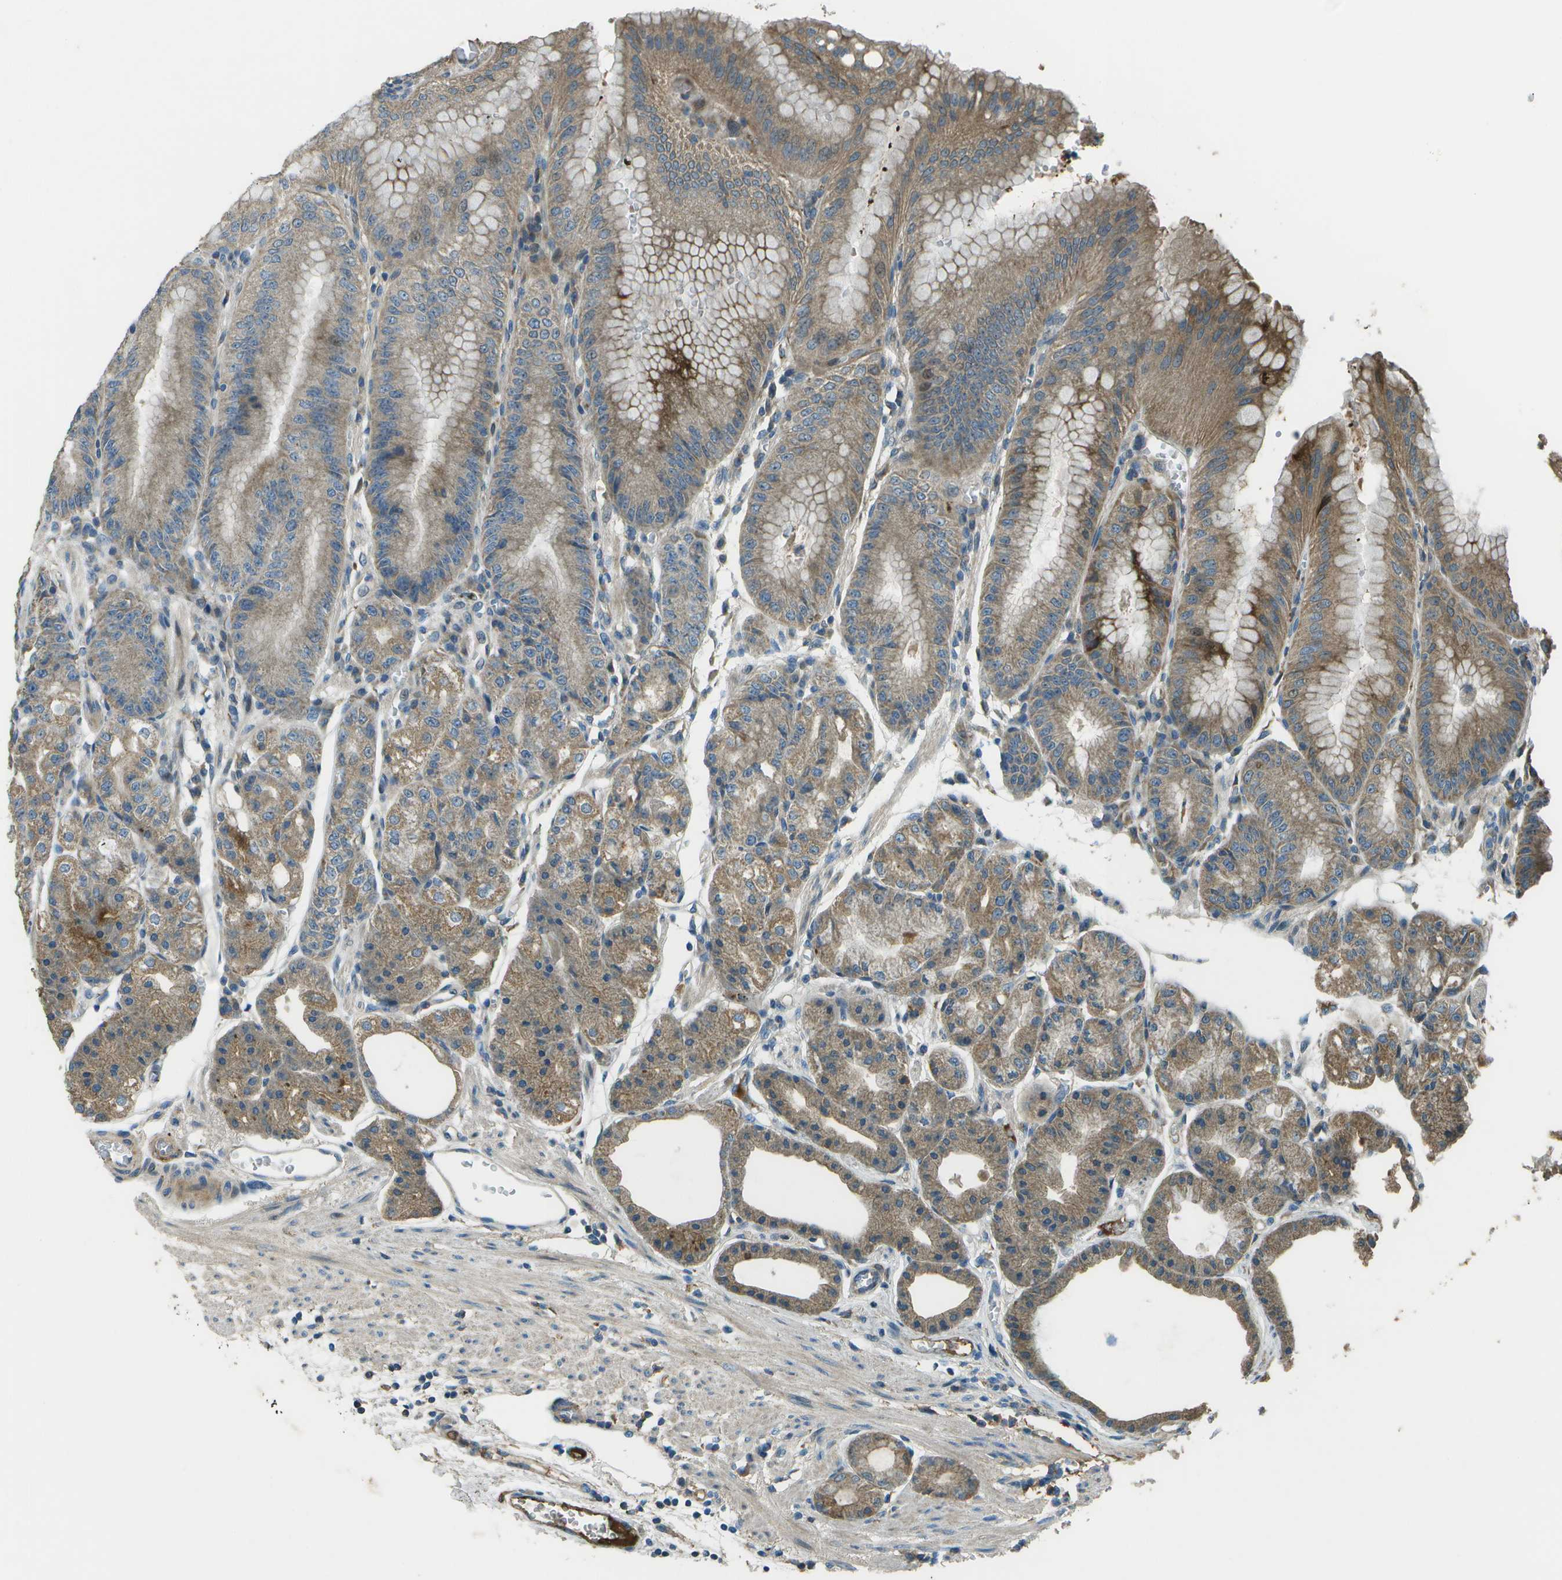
{"staining": {"intensity": "strong", "quantity": ">75%", "location": "cytoplasmic/membranous"}, "tissue": "stomach", "cell_type": "Glandular cells", "image_type": "normal", "snomed": [{"axis": "morphology", "description": "Normal tissue, NOS"}, {"axis": "topography", "description": "Stomach, lower"}], "caption": "Strong cytoplasmic/membranous positivity is appreciated in about >75% of glandular cells in normal stomach. (Brightfield microscopy of DAB IHC at high magnification).", "gene": "PXYLP1", "patient": {"sex": "male", "age": 71}}